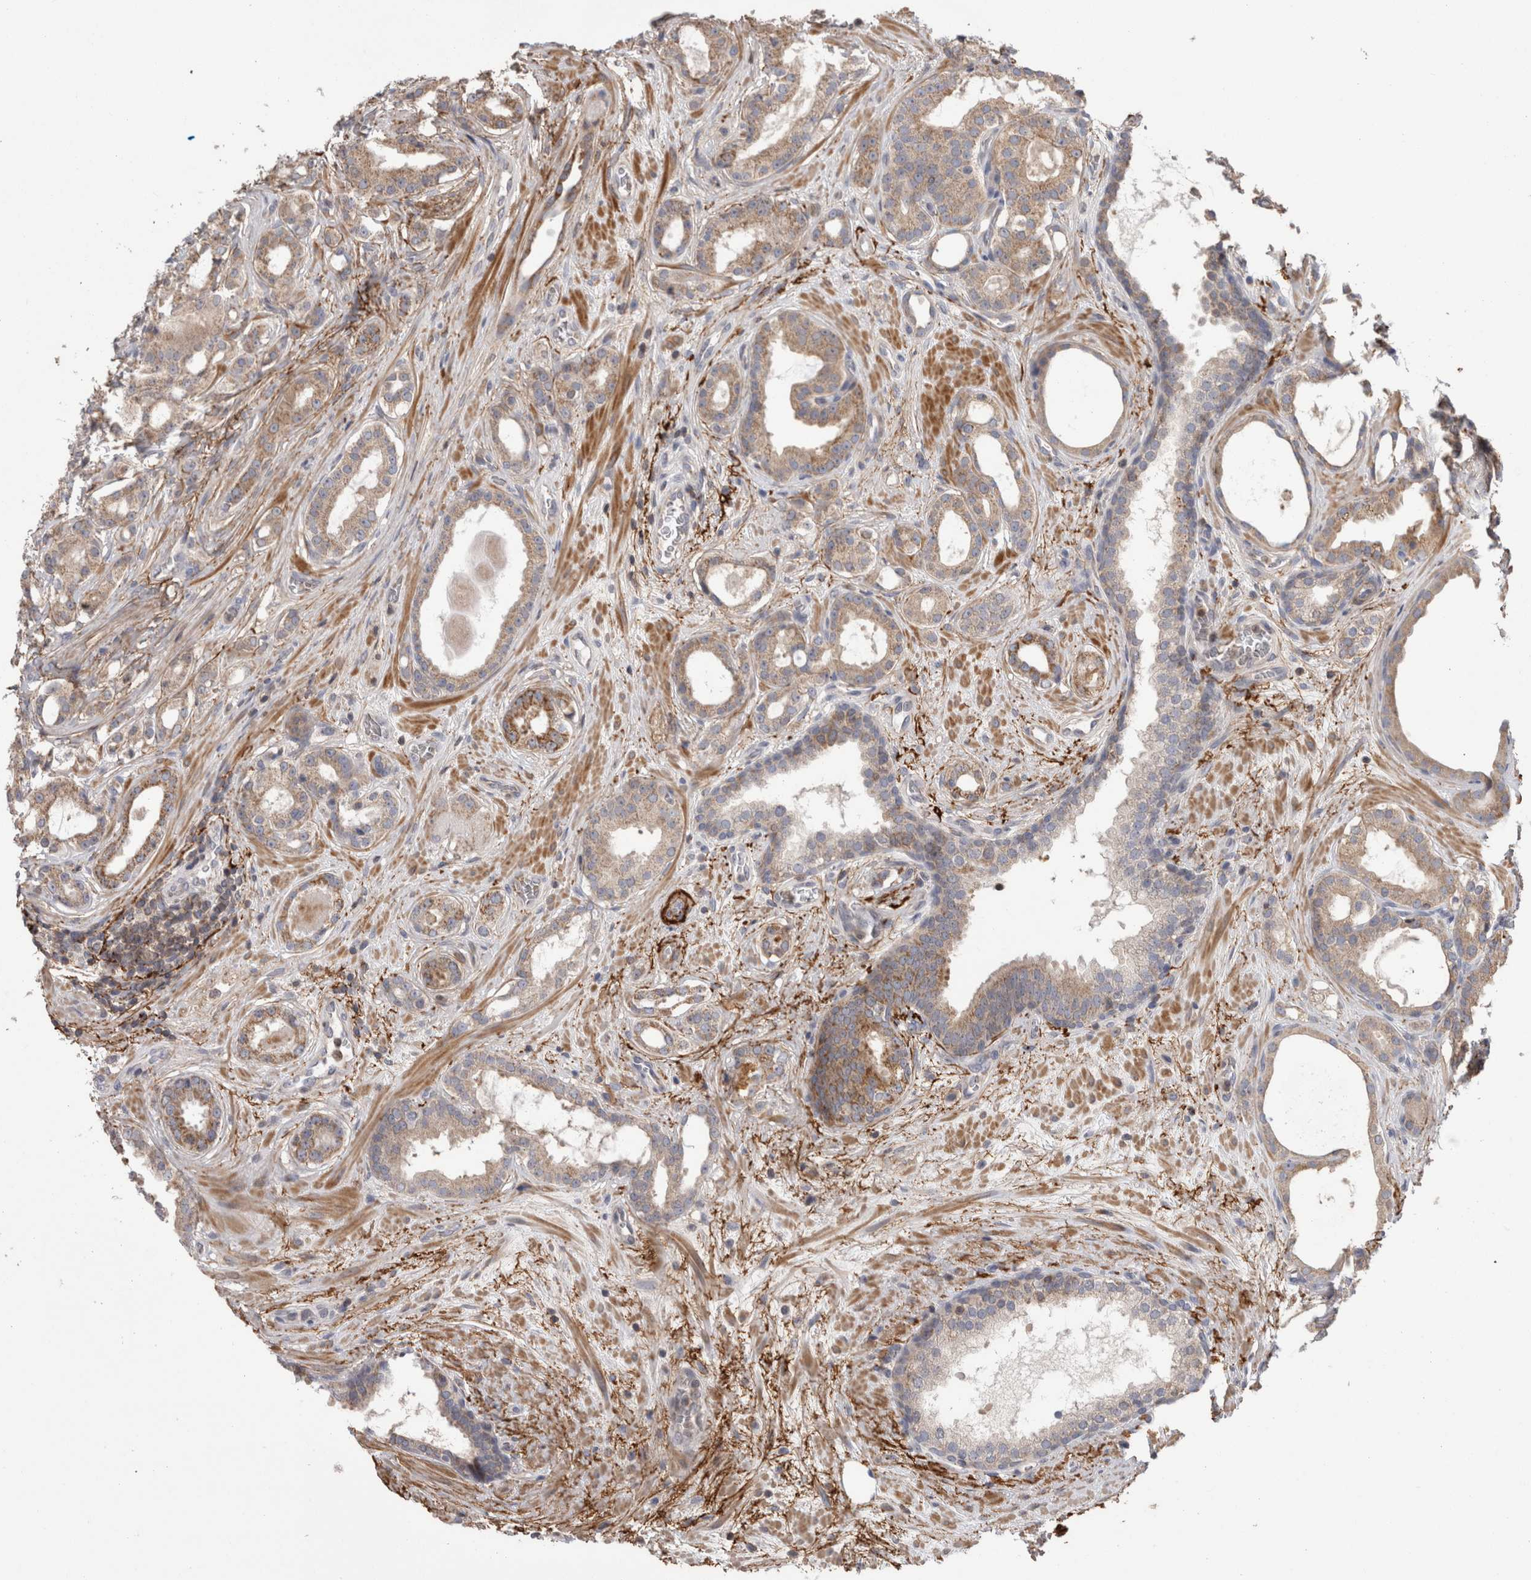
{"staining": {"intensity": "weak", "quantity": ">75%", "location": "cytoplasmic/membranous"}, "tissue": "prostate cancer", "cell_type": "Tumor cells", "image_type": "cancer", "snomed": [{"axis": "morphology", "description": "Adenocarcinoma, High grade"}, {"axis": "topography", "description": "Prostate"}], "caption": "High-power microscopy captured an immunohistochemistry micrograph of high-grade adenocarcinoma (prostate), revealing weak cytoplasmic/membranous staining in approximately >75% of tumor cells. (DAB IHC, brown staining for protein, blue staining for nuclei).", "gene": "DARS2", "patient": {"sex": "male", "age": 60}}